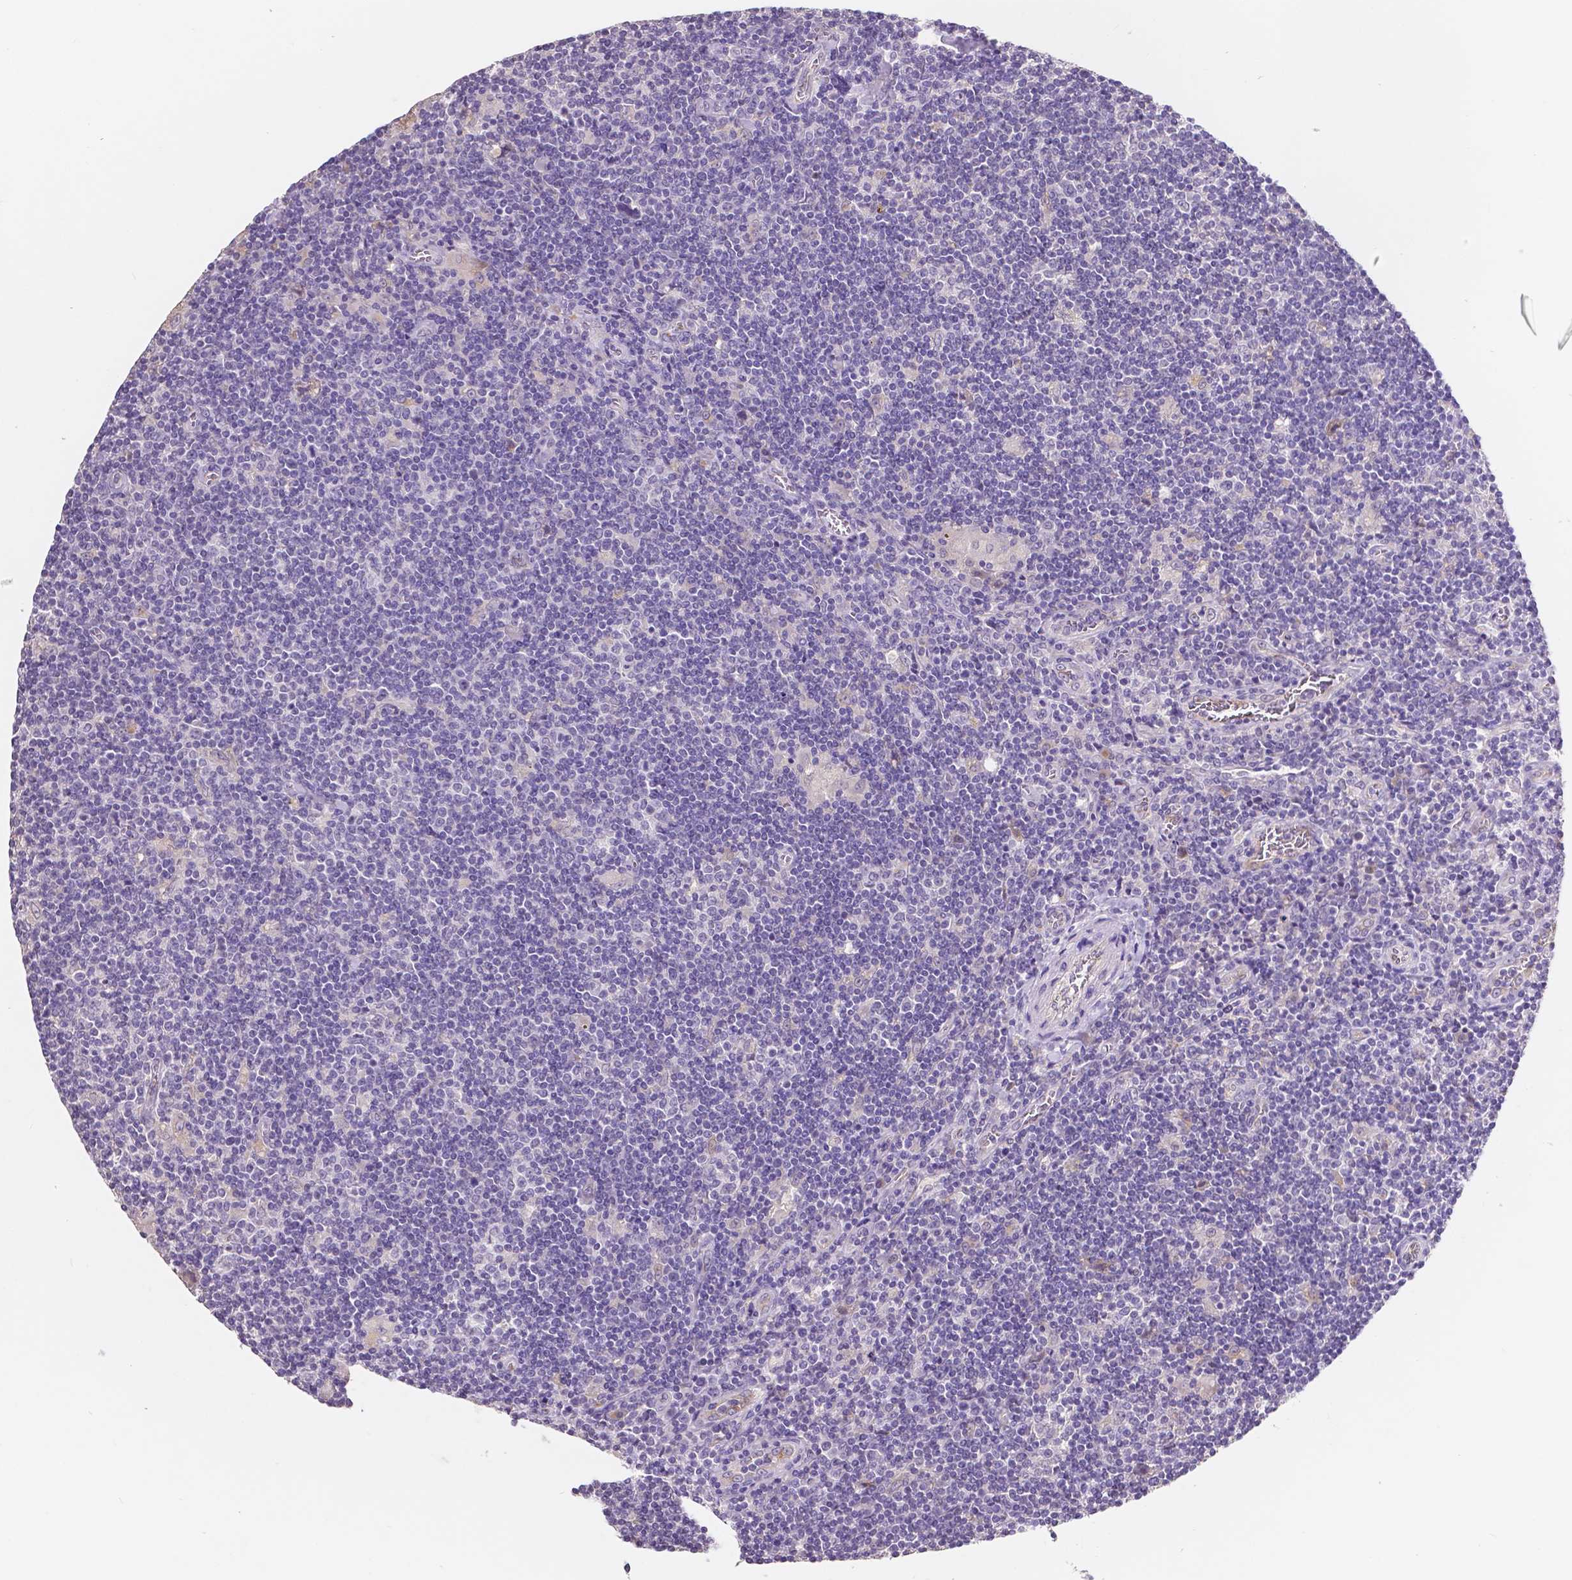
{"staining": {"intensity": "negative", "quantity": "none", "location": "none"}, "tissue": "lymphoma", "cell_type": "Tumor cells", "image_type": "cancer", "snomed": [{"axis": "morphology", "description": "Hodgkin's disease, NOS"}, {"axis": "topography", "description": "Lymph node"}], "caption": "An immunohistochemistry (IHC) histopathology image of lymphoma is shown. There is no staining in tumor cells of lymphoma.", "gene": "ELAVL2", "patient": {"sex": "male", "age": 40}}